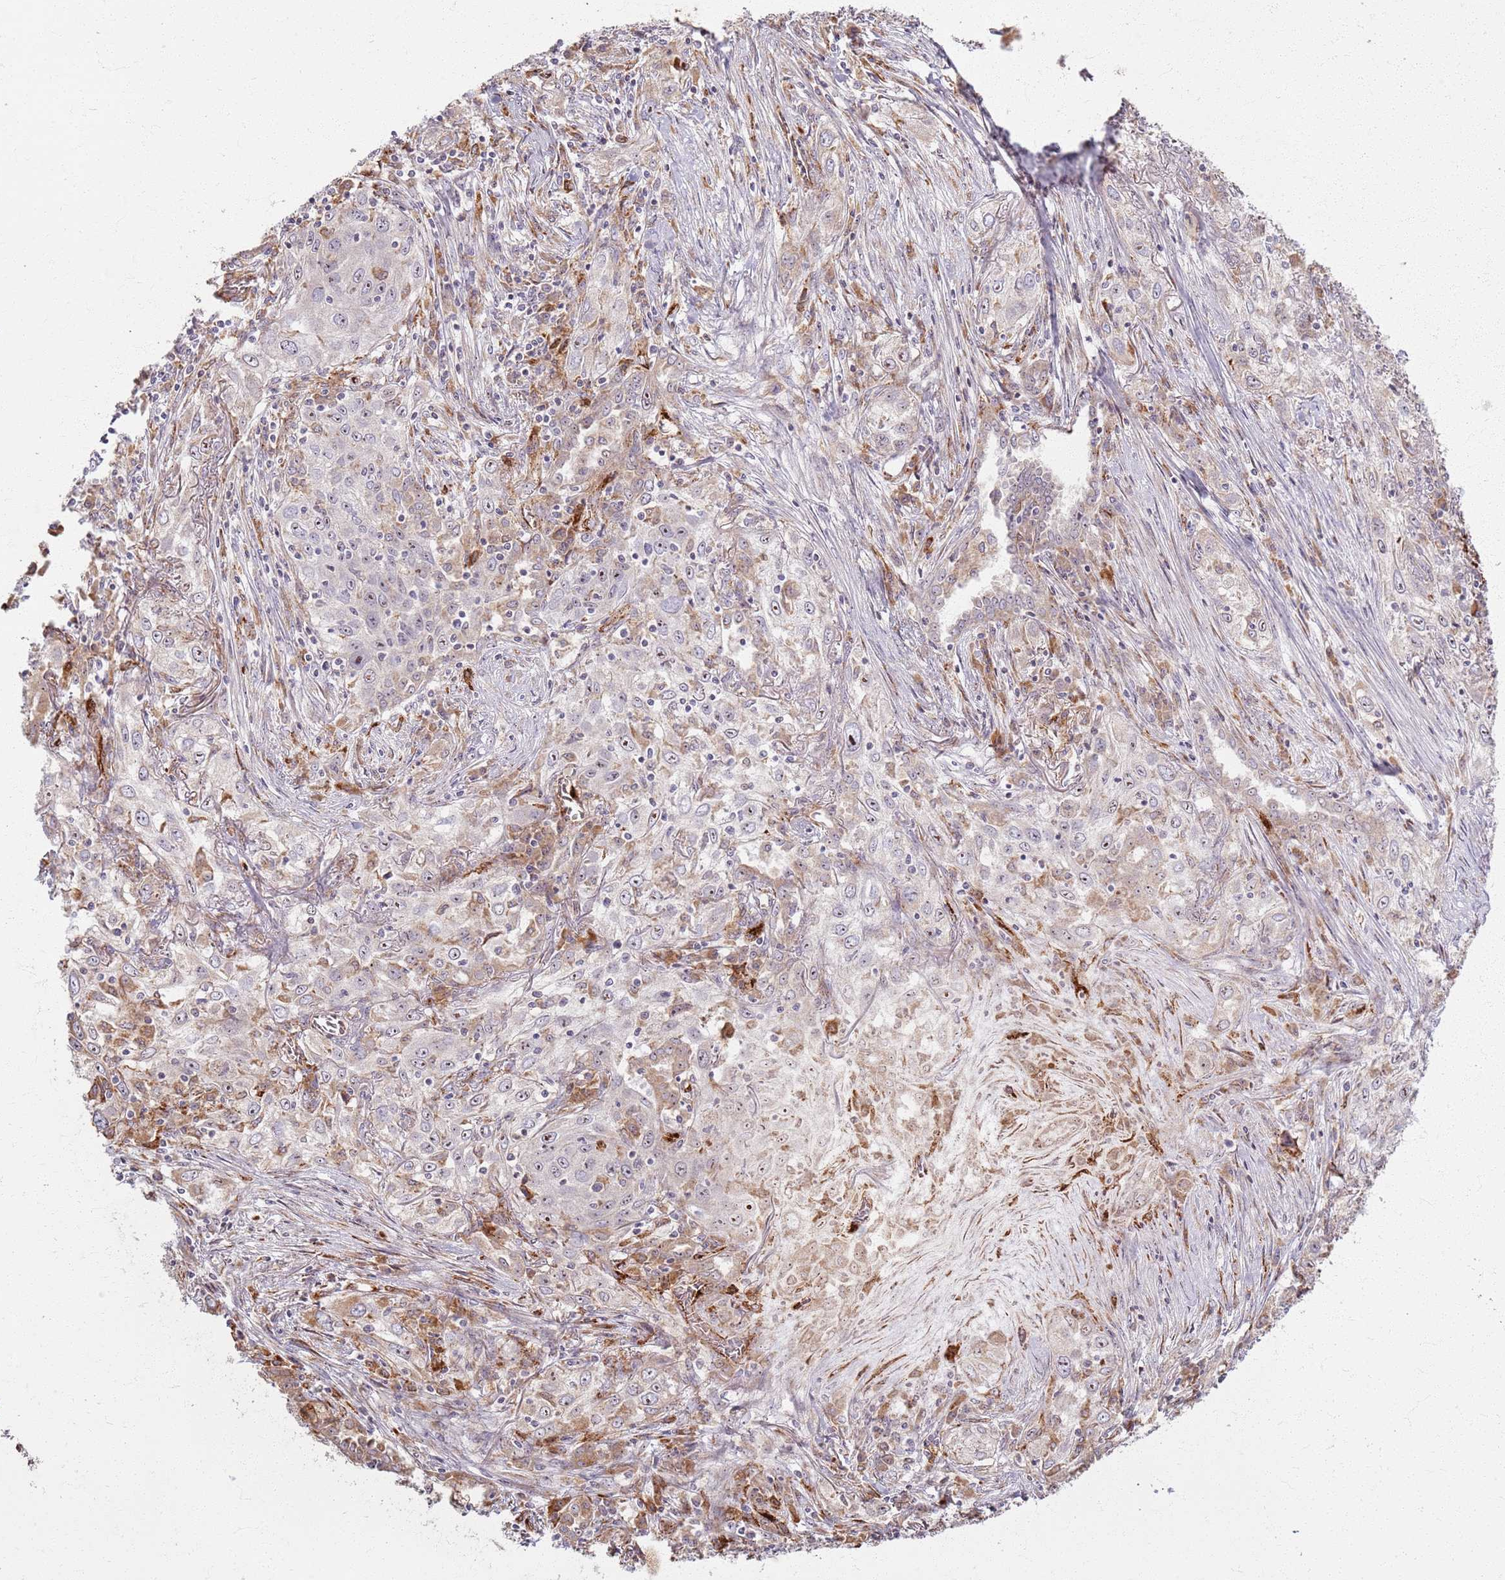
{"staining": {"intensity": "weak", "quantity": "<25%", "location": "cytoplasmic/membranous"}, "tissue": "lung cancer", "cell_type": "Tumor cells", "image_type": "cancer", "snomed": [{"axis": "morphology", "description": "Squamous cell carcinoma, NOS"}, {"axis": "topography", "description": "Lung"}], "caption": "DAB immunohistochemical staining of human lung cancer demonstrates no significant positivity in tumor cells.", "gene": "KRI1", "patient": {"sex": "female", "age": 69}}